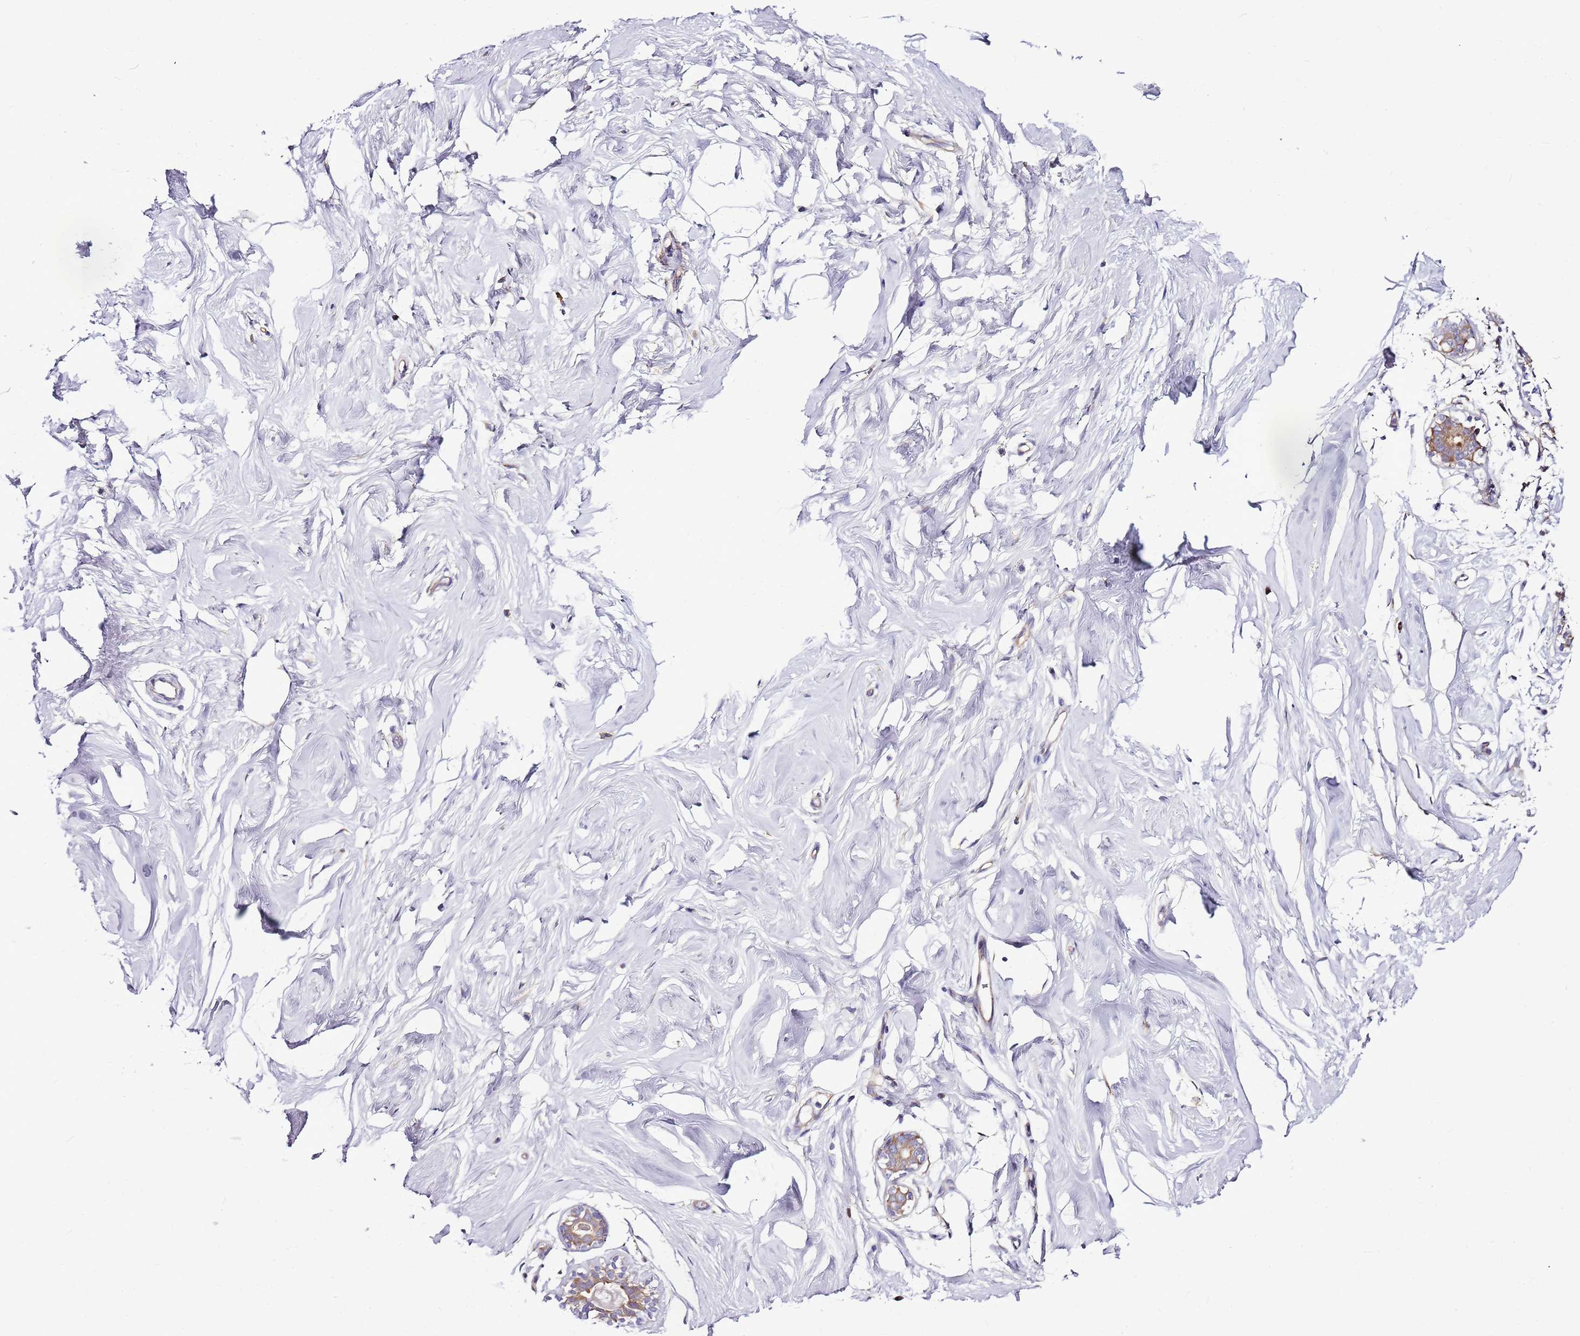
{"staining": {"intensity": "negative", "quantity": "none", "location": "none"}, "tissue": "breast", "cell_type": "Adipocytes", "image_type": "normal", "snomed": [{"axis": "morphology", "description": "Normal tissue, NOS"}, {"axis": "morphology", "description": "Adenoma, NOS"}, {"axis": "topography", "description": "Breast"}], "caption": "Immunohistochemistry photomicrograph of unremarkable breast: breast stained with DAB (3,3'-diaminobenzidine) exhibits no significant protein expression in adipocytes.", "gene": "ATXN2L", "patient": {"sex": "female", "age": 23}}